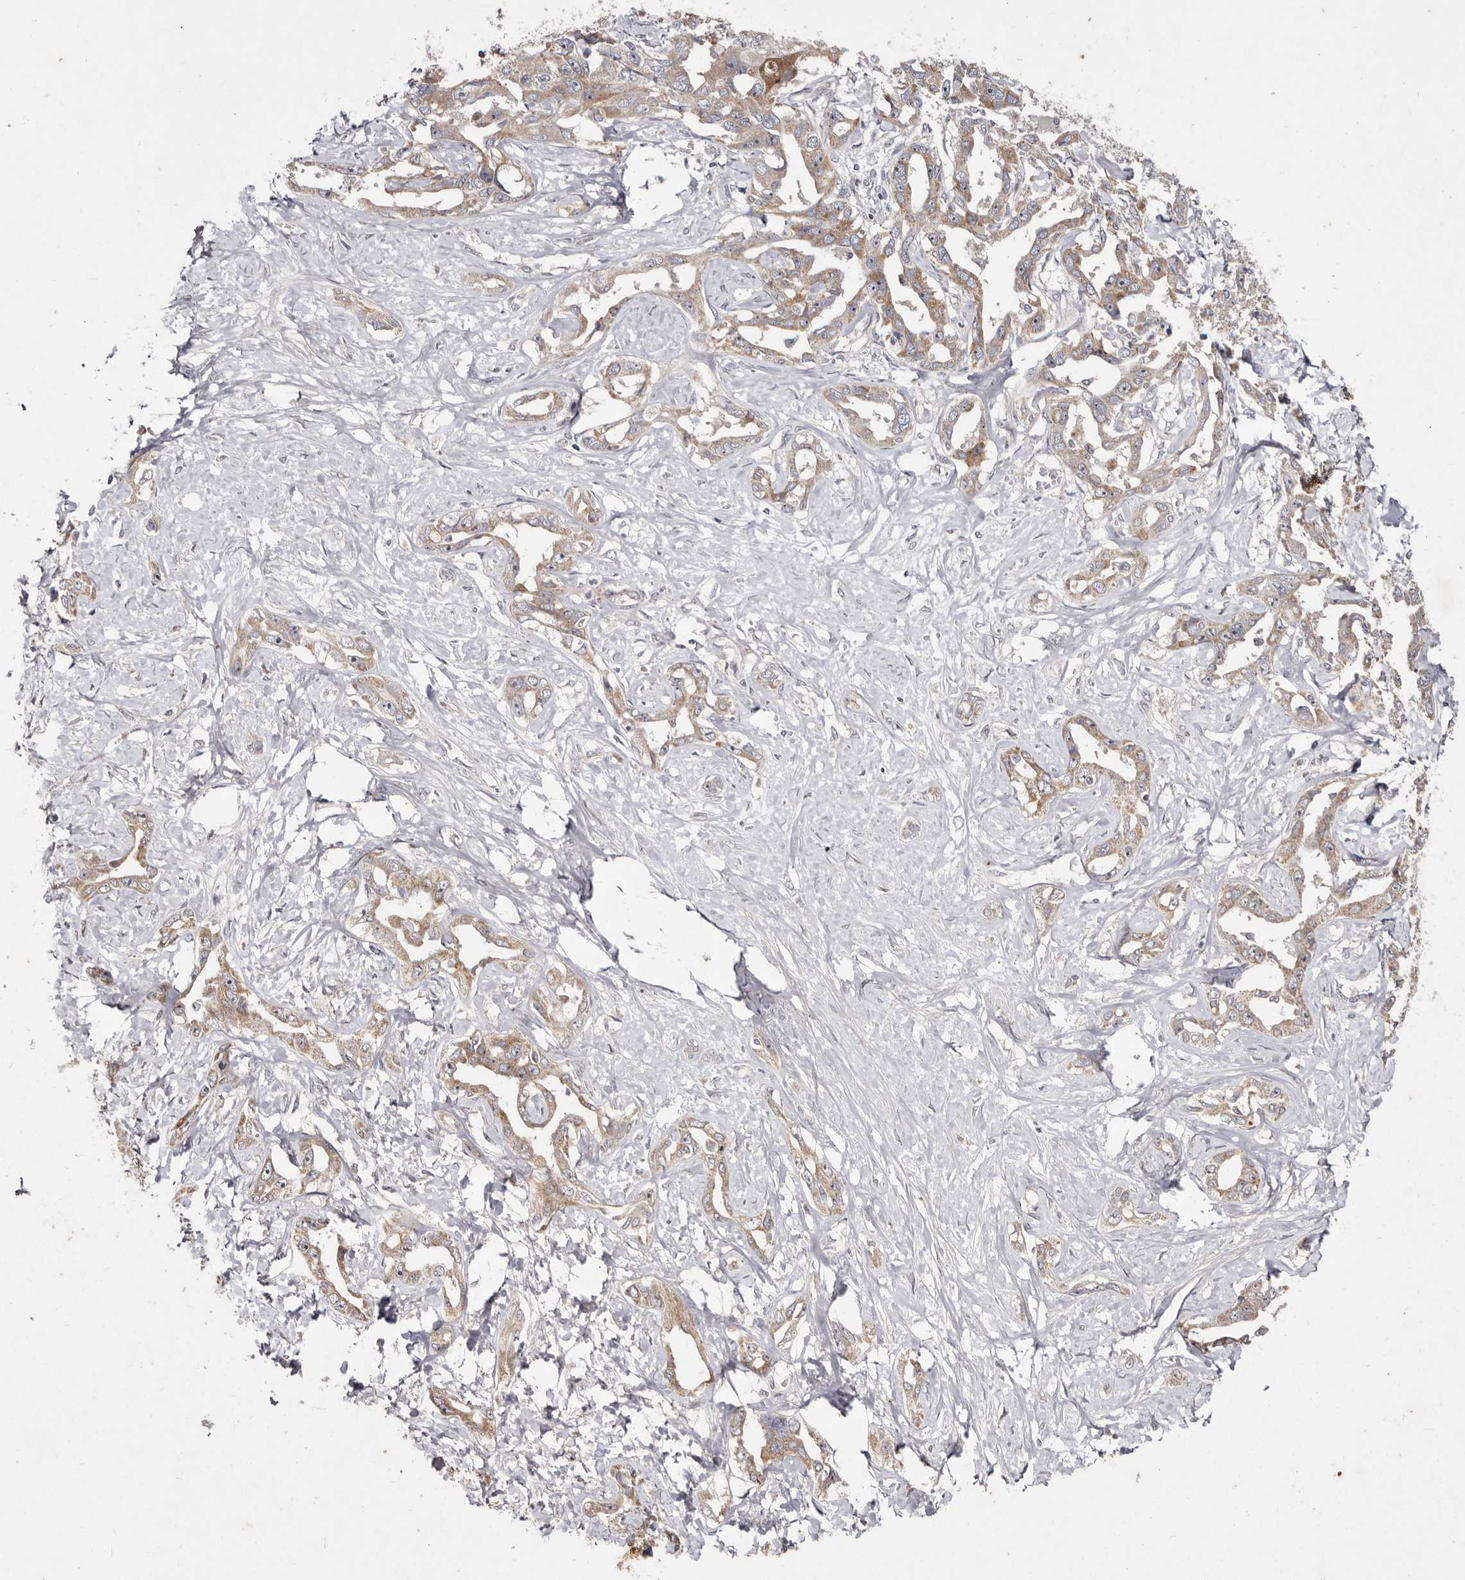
{"staining": {"intensity": "moderate", "quantity": ">75%", "location": "cytoplasmic/membranous"}, "tissue": "liver cancer", "cell_type": "Tumor cells", "image_type": "cancer", "snomed": [{"axis": "morphology", "description": "Cholangiocarcinoma"}, {"axis": "topography", "description": "Liver"}], "caption": "Immunohistochemical staining of cholangiocarcinoma (liver) shows medium levels of moderate cytoplasmic/membranous staining in about >75% of tumor cells.", "gene": "FLAD1", "patient": {"sex": "male", "age": 59}}